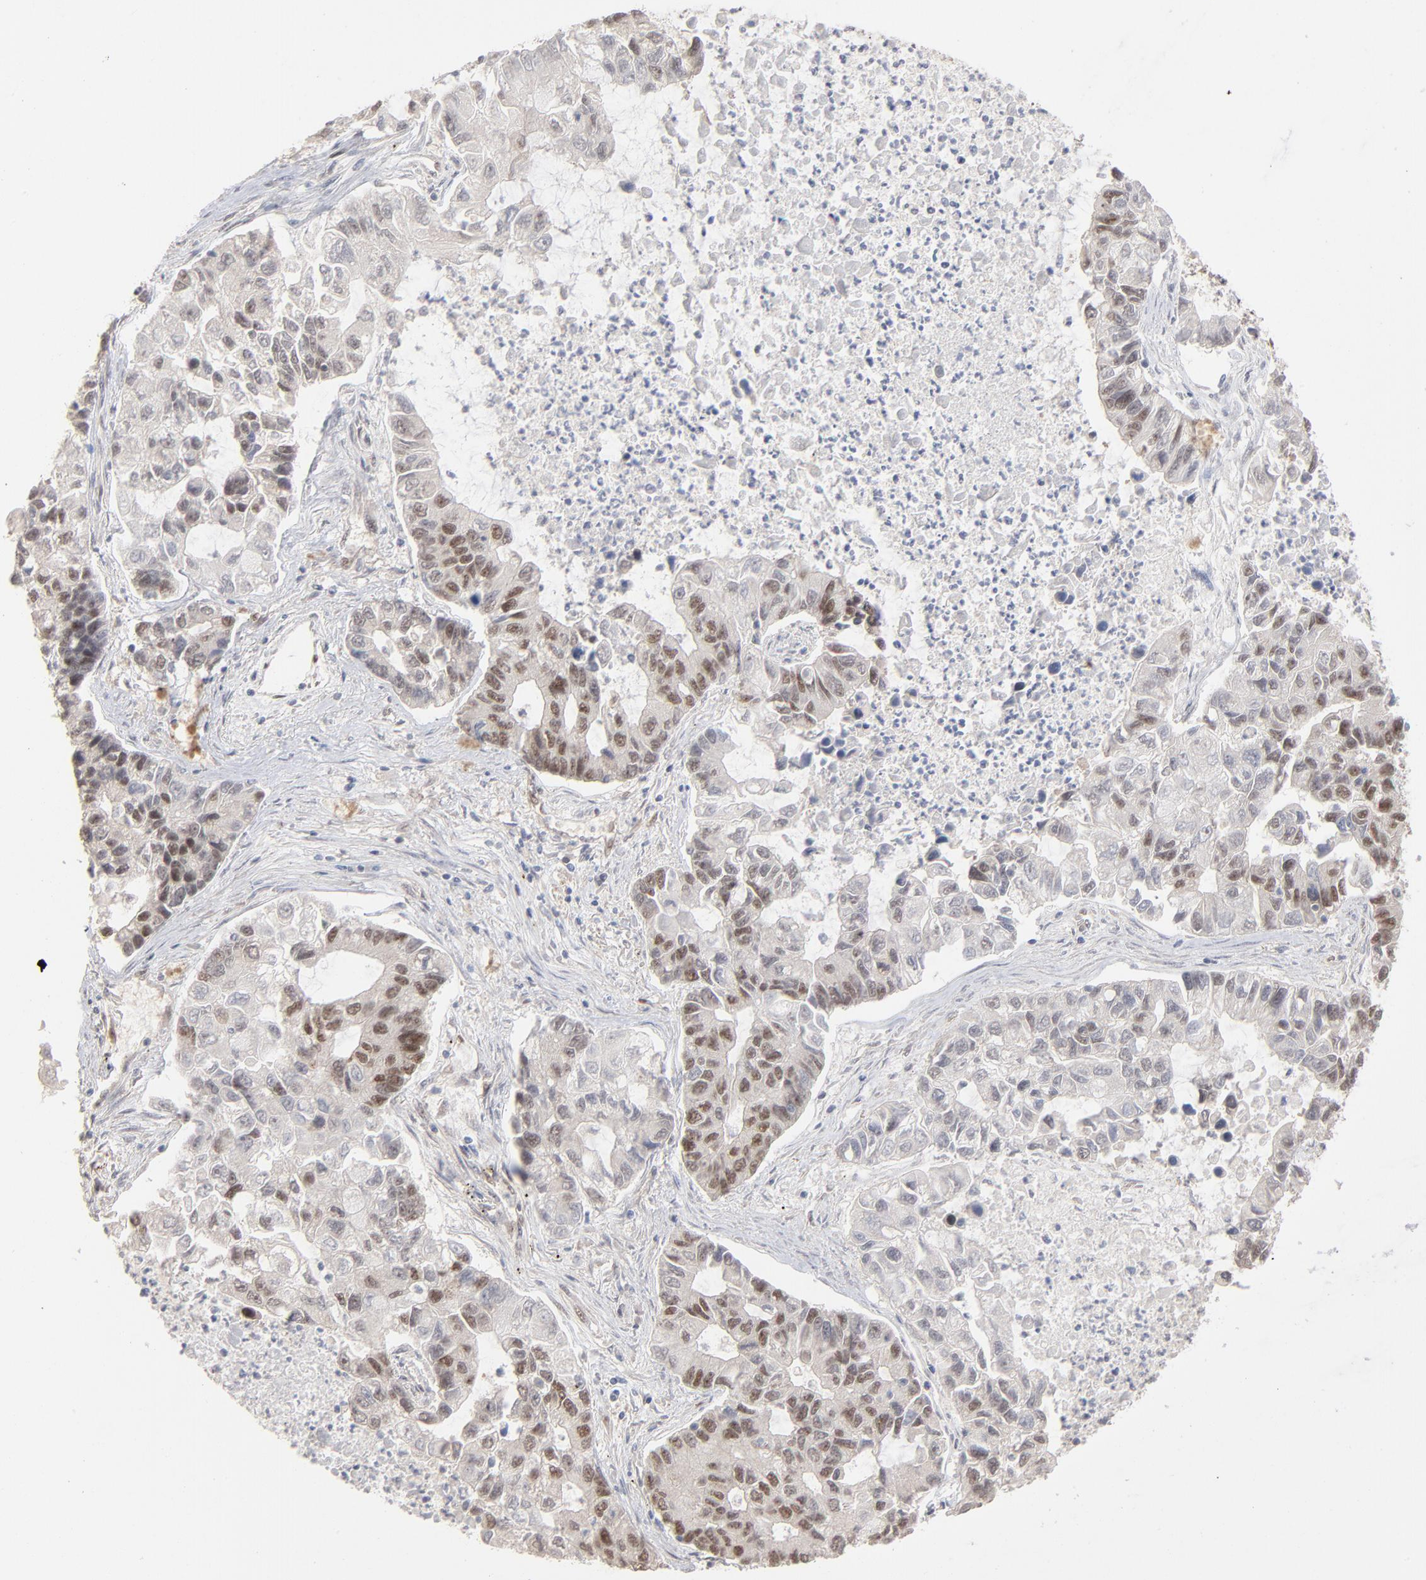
{"staining": {"intensity": "moderate", "quantity": "25%-75%", "location": "nuclear"}, "tissue": "lung cancer", "cell_type": "Tumor cells", "image_type": "cancer", "snomed": [{"axis": "morphology", "description": "Adenocarcinoma, NOS"}, {"axis": "topography", "description": "Lung"}], "caption": "Immunohistochemical staining of human lung adenocarcinoma exhibits medium levels of moderate nuclear staining in about 25%-75% of tumor cells. The protein of interest is stained brown, and the nuclei are stained in blue (DAB (3,3'-diaminobenzidine) IHC with brightfield microscopy, high magnification).", "gene": "NFIB", "patient": {"sex": "female", "age": 51}}